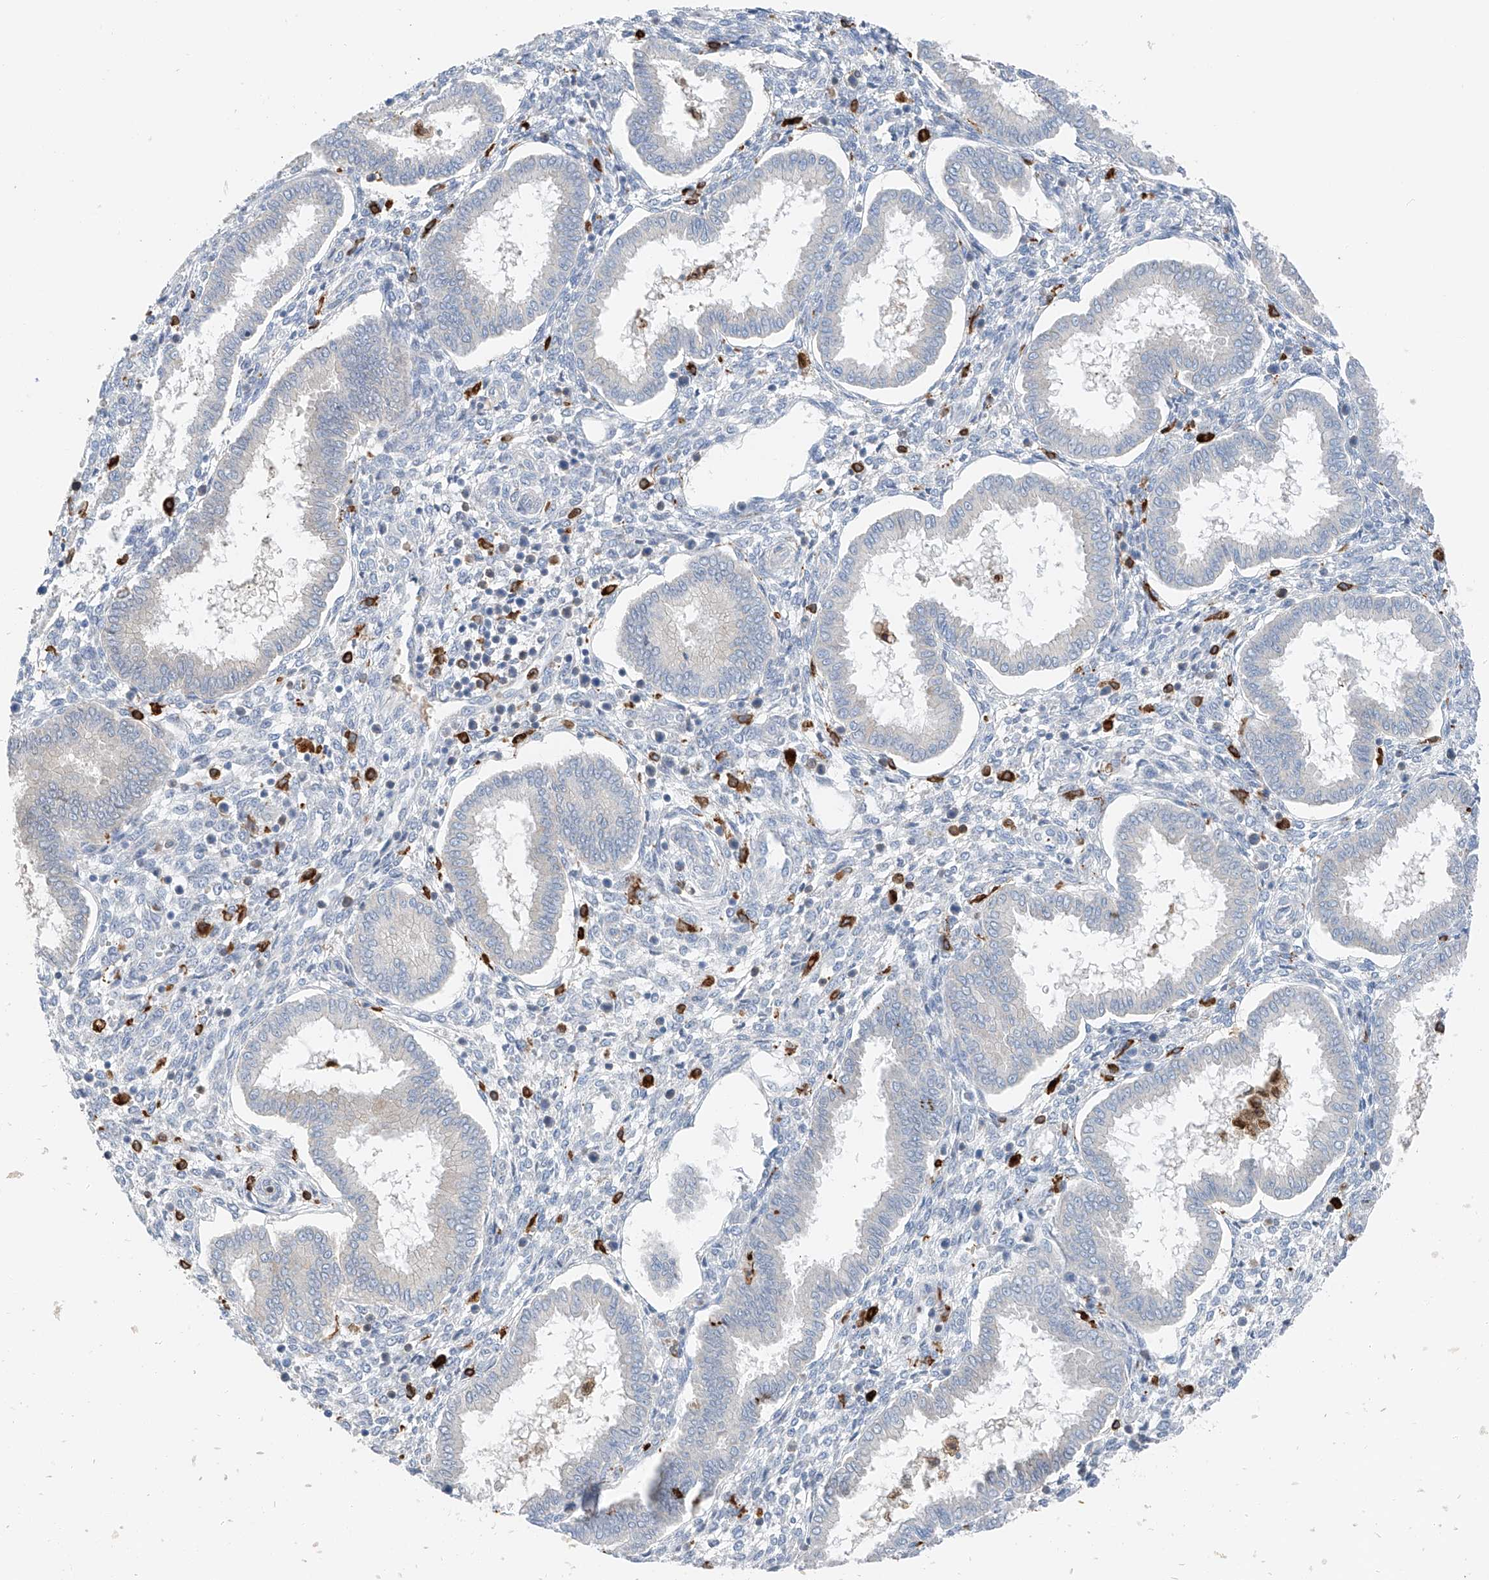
{"staining": {"intensity": "negative", "quantity": "none", "location": "none"}, "tissue": "endometrium", "cell_type": "Cells in endometrial stroma", "image_type": "normal", "snomed": [{"axis": "morphology", "description": "Normal tissue, NOS"}, {"axis": "topography", "description": "Endometrium"}], "caption": "Immunohistochemistry (IHC) of normal human endometrium shows no positivity in cells in endometrial stroma. The staining was performed using DAB (3,3'-diaminobenzidine) to visualize the protein expression in brown, while the nuclei were stained in blue with hematoxylin (Magnification: 20x).", "gene": "TBXAS1", "patient": {"sex": "female", "age": 24}}